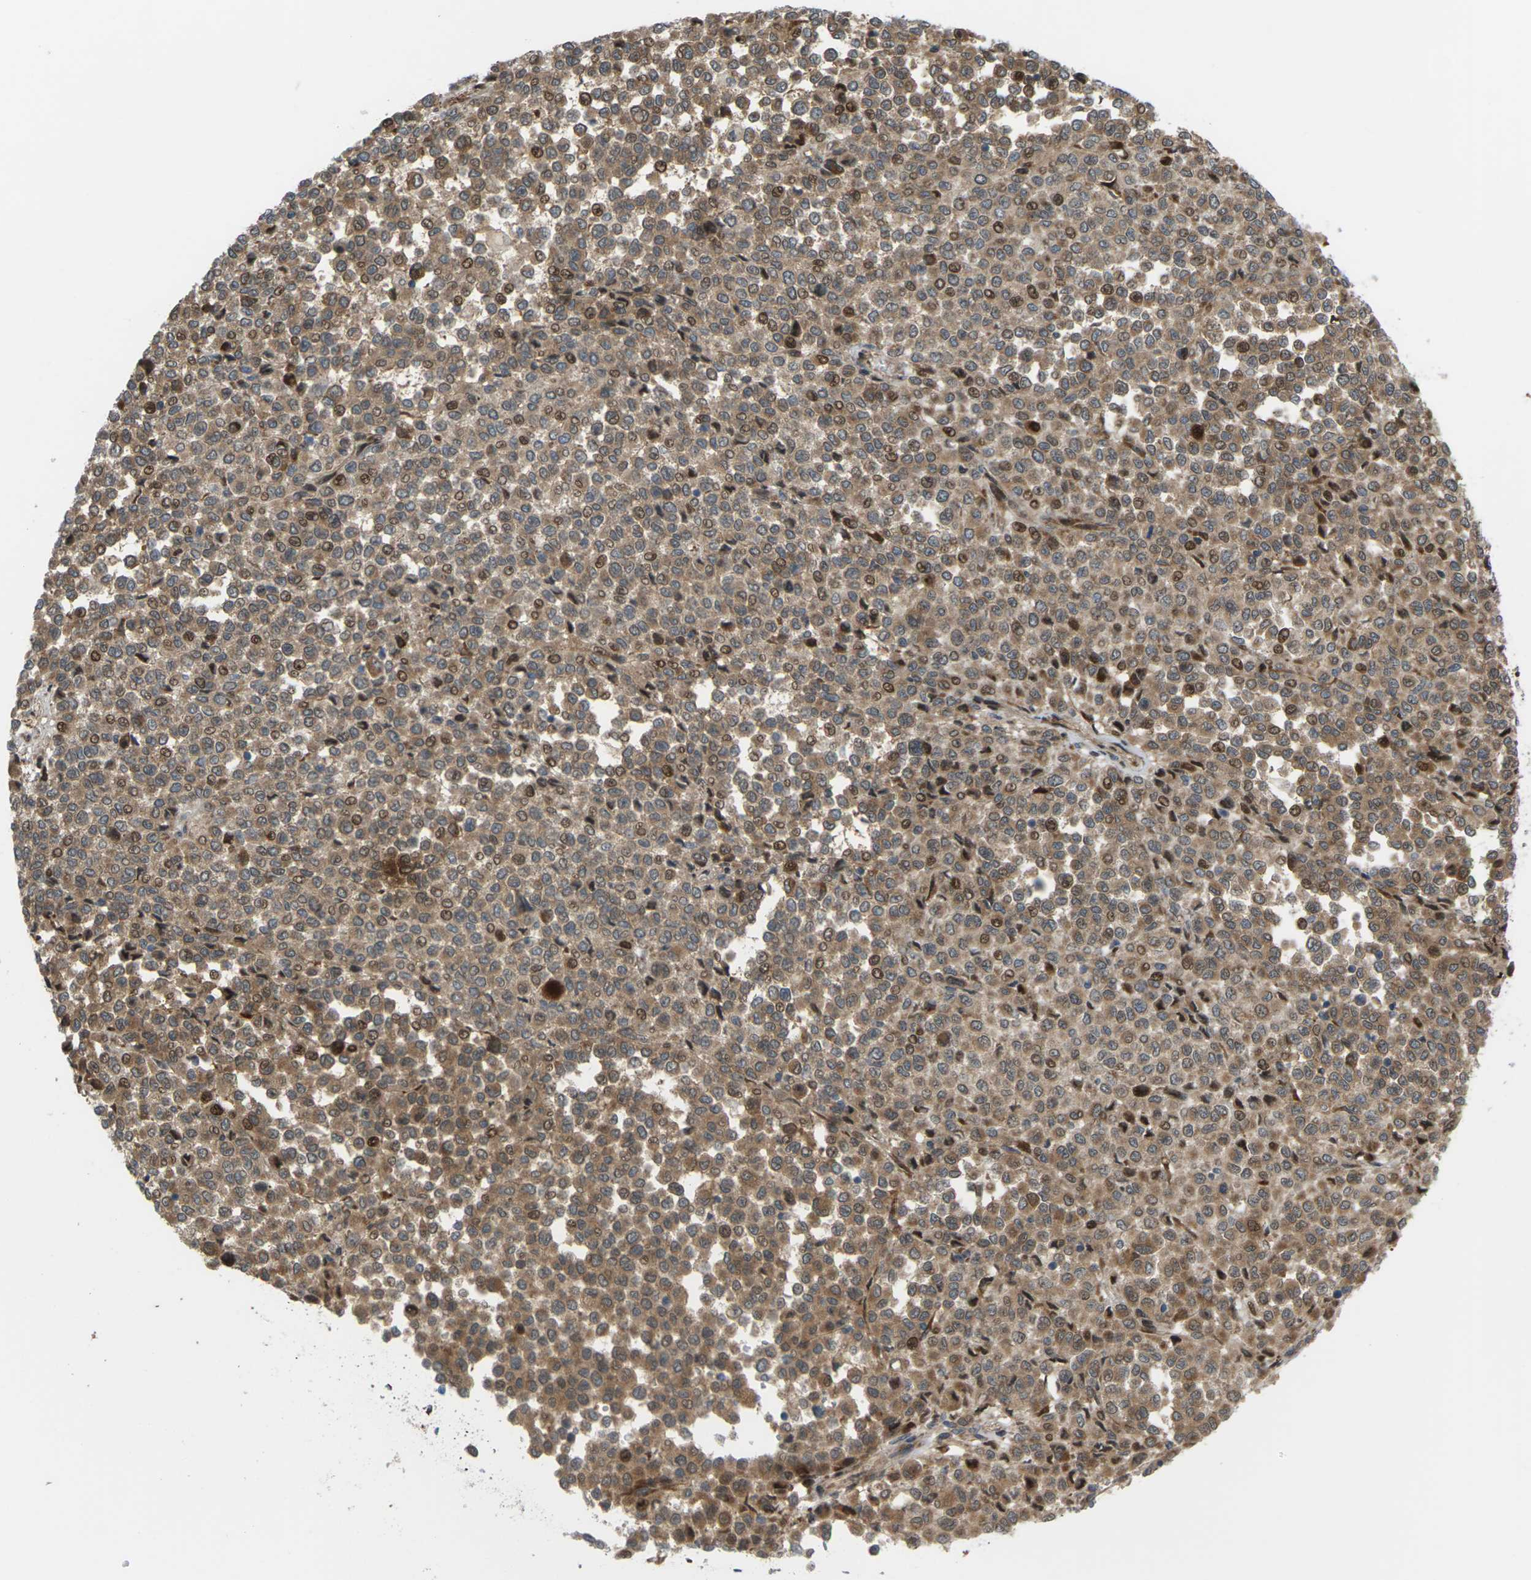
{"staining": {"intensity": "moderate", "quantity": ">75%", "location": "cytoplasmic/membranous,nuclear"}, "tissue": "melanoma", "cell_type": "Tumor cells", "image_type": "cancer", "snomed": [{"axis": "morphology", "description": "Malignant melanoma, Metastatic site"}, {"axis": "topography", "description": "Pancreas"}], "caption": "Human malignant melanoma (metastatic site) stained with a brown dye exhibits moderate cytoplasmic/membranous and nuclear positive positivity in approximately >75% of tumor cells.", "gene": "ROBO1", "patient": {"sex": "female", "age": 30}}